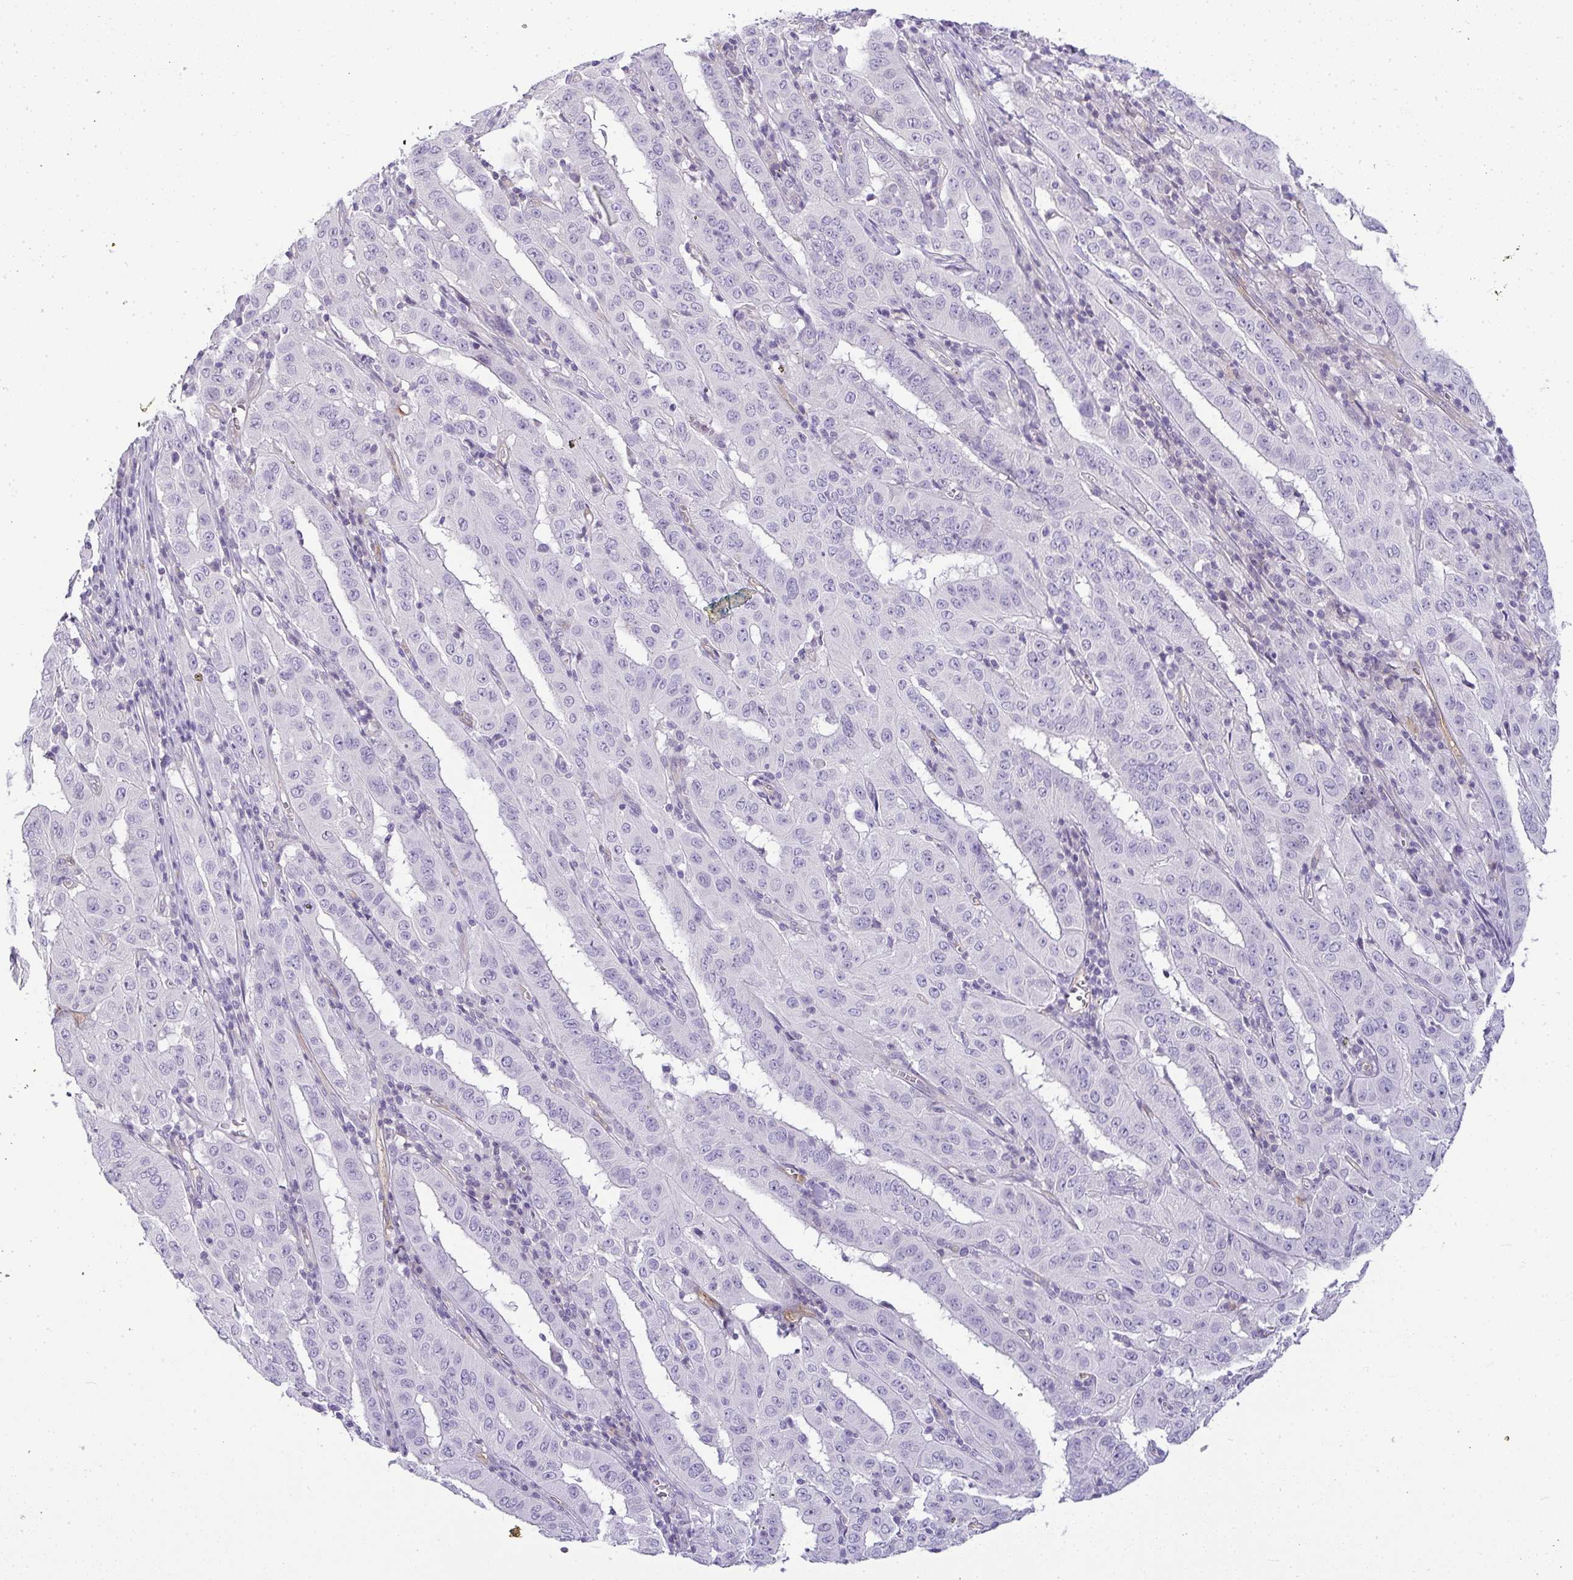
{"staining": {"intensity": "negative", "quantity": "none", "location": "none"}, "tissue": "pancreatic cancer", "cell_type": "Tumor cells", "image_type": "cancer", "snomed": [{"axis": "morphology", "description": "Adenocarcinoma, NOS"}, {"axis": "topography", "description": "Pancreas"}], "caption": "Tumor cells are negative for protein expression in human pancreatic cancer.", "gene": "LIPE", "patient": {"sex": "male", "age": 63}}